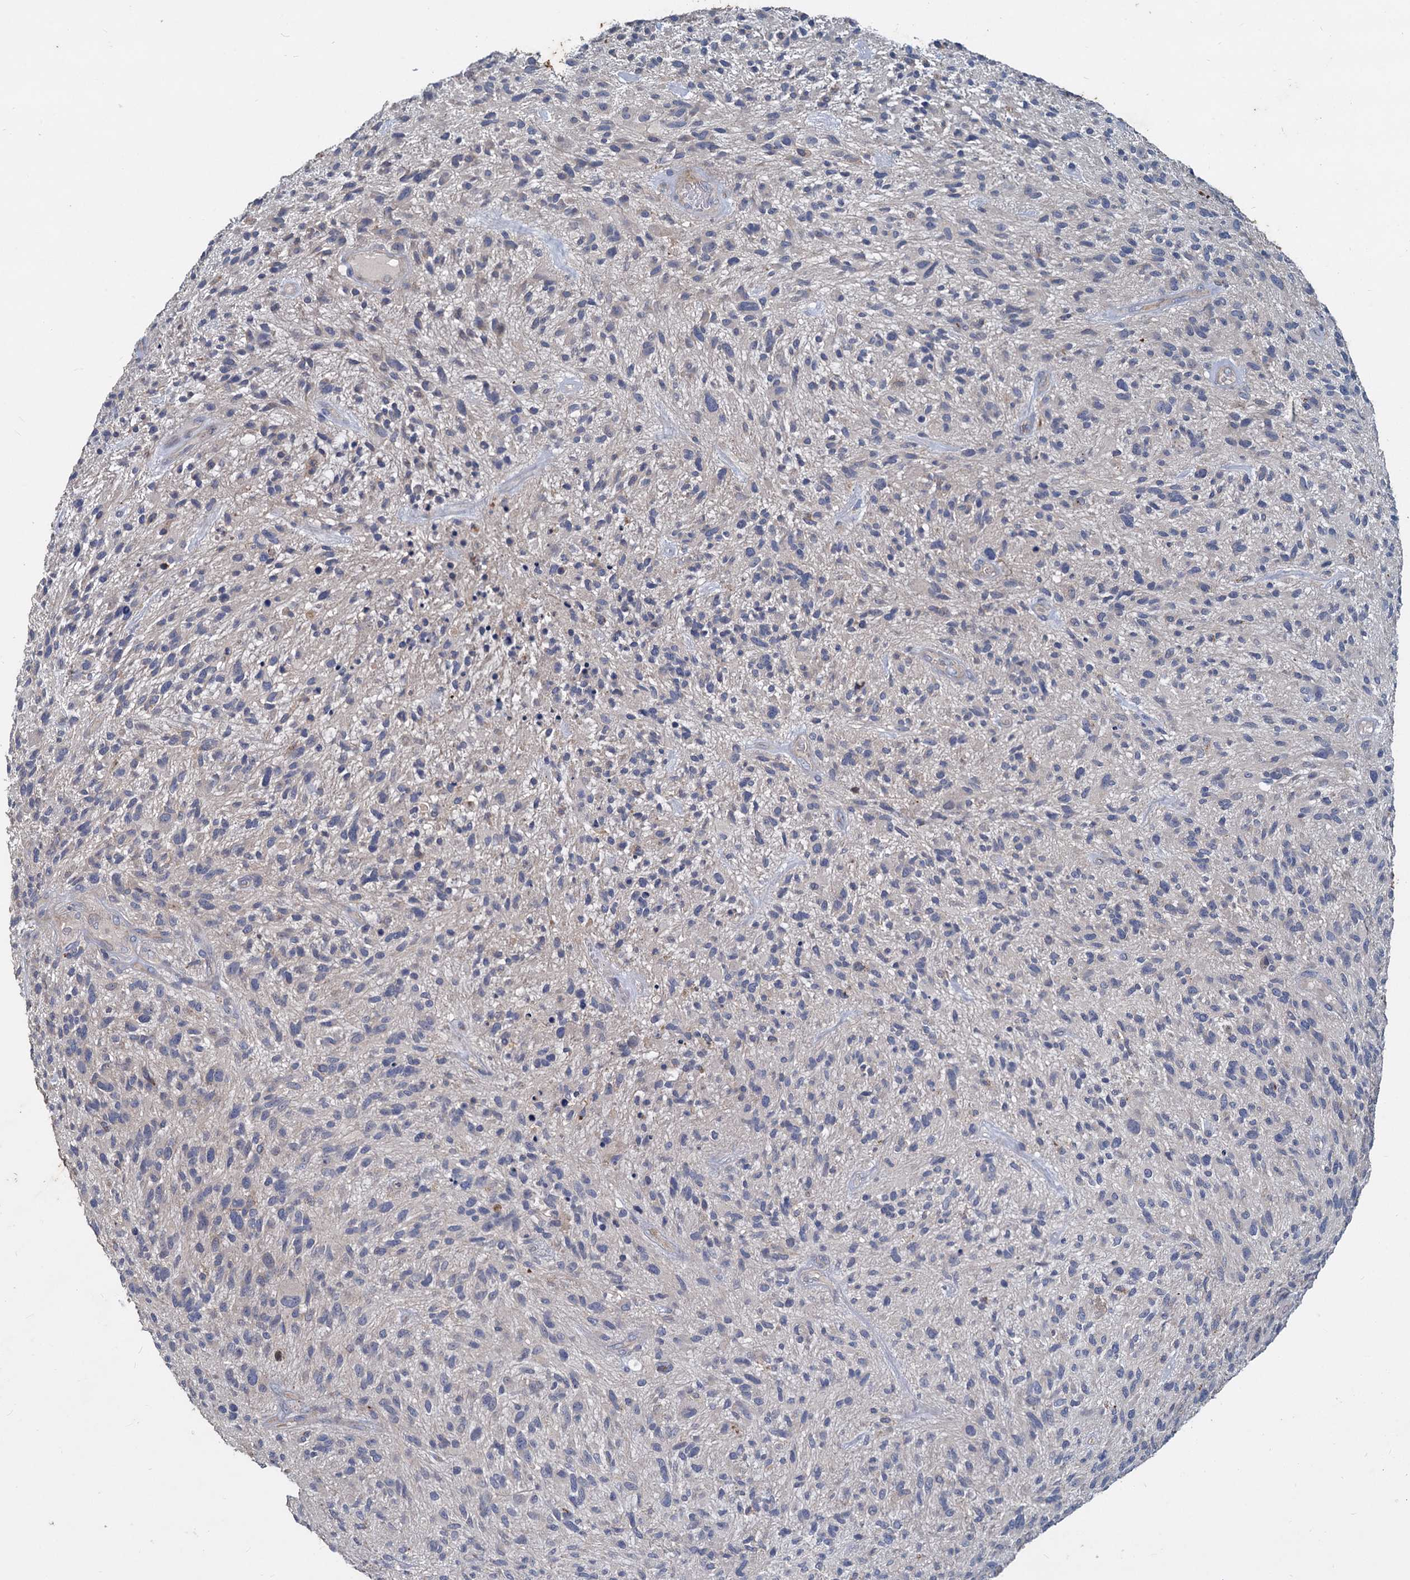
{"staining": {"intensity": "negative", "quantity": "none", "location": "none"}, "tissue": "glioma", "cell_type": "Tumor cells", "image_type": "cancer", "snomed": [{"axis": "morphology", "description": "Glioma, malignant, High grade"}, {"axis": "topography", "description": "Brain"}], "caption": "Tumor cells show no significant staining in glioma.", "gene": "SLC2A7", "patient": {"sex": "male", "age": 47}}